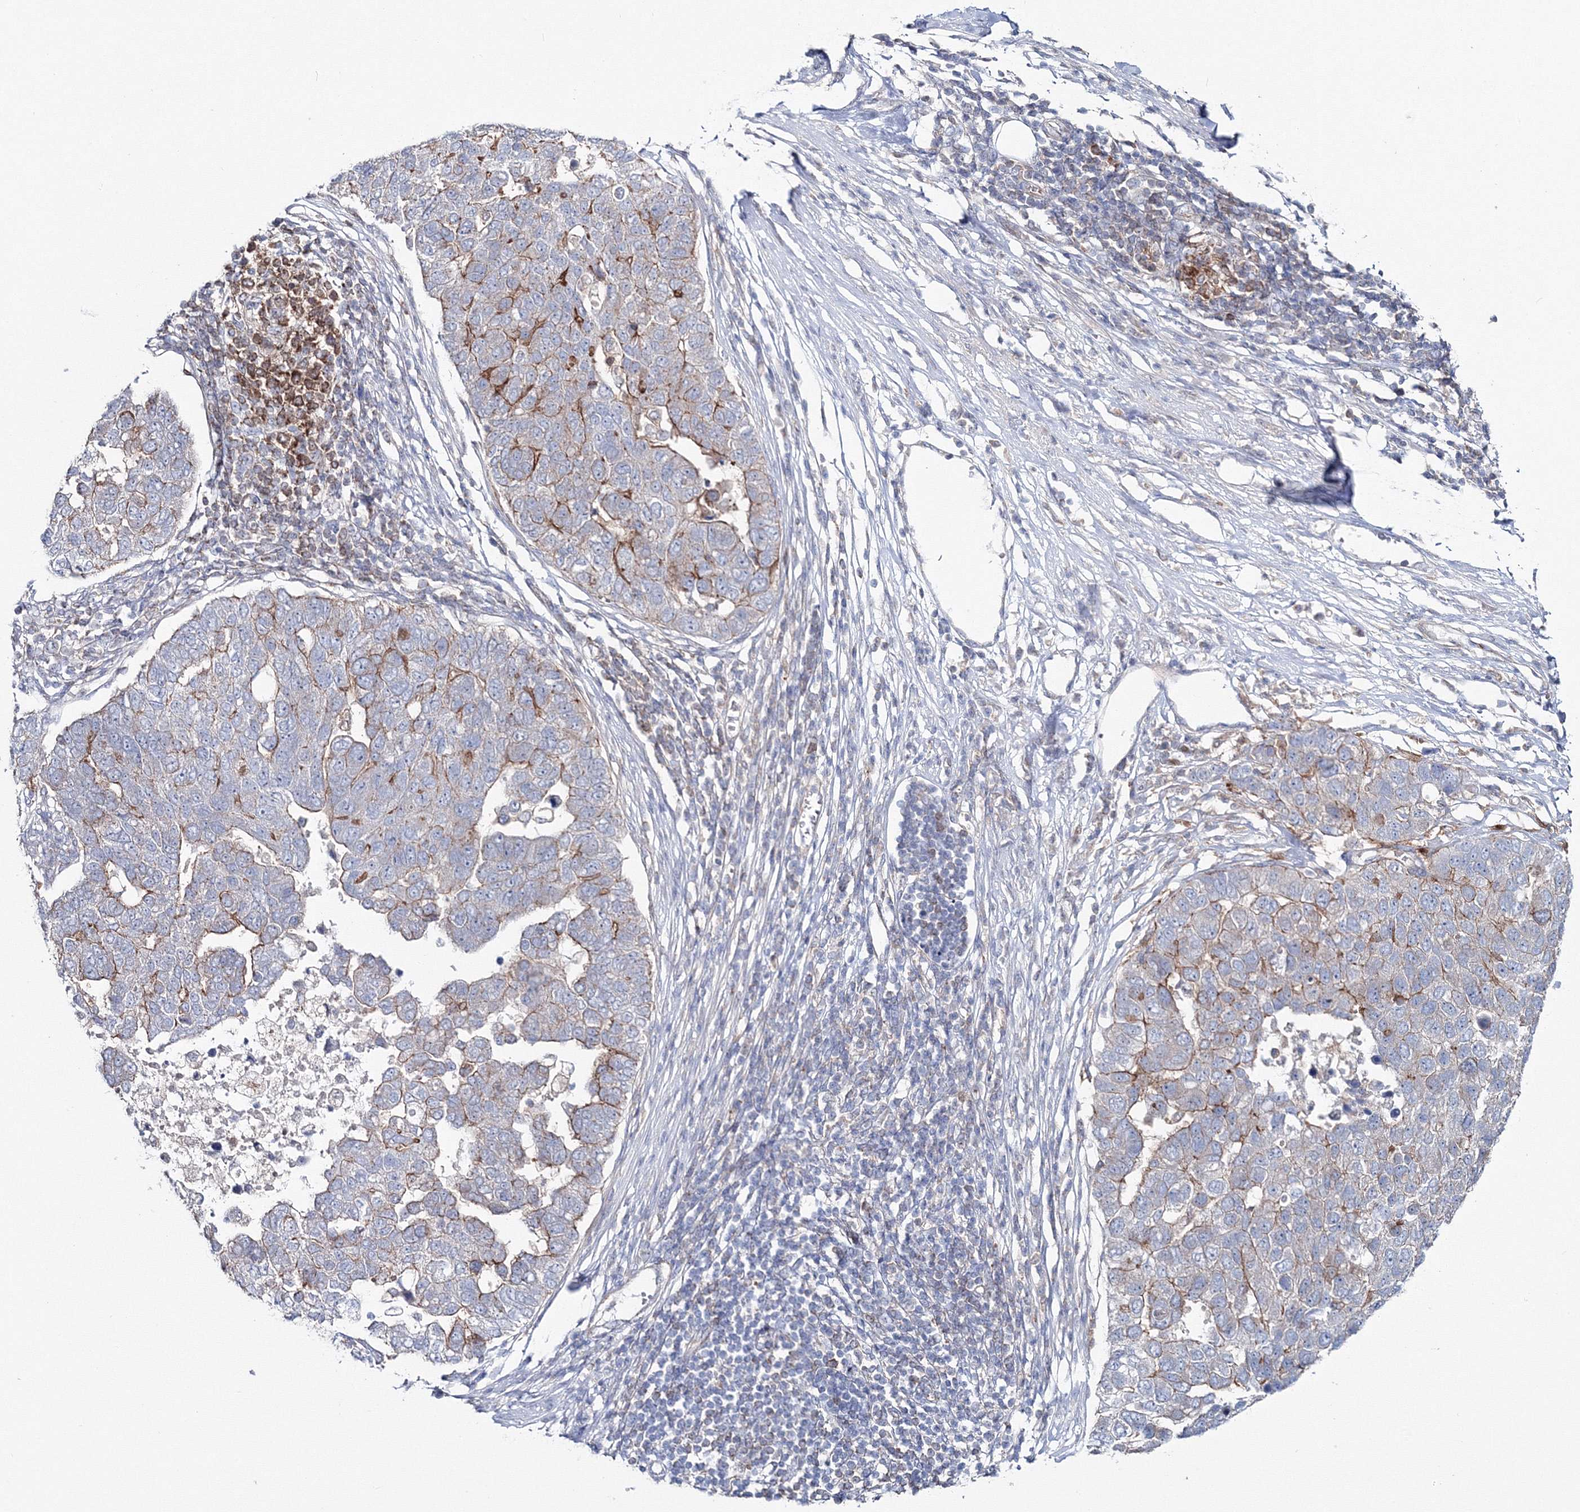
{"staining": {"intensity": "moderate", "quantity": "25%-75%", "location": "cytoplasmic/membranous"}, "tissue": "pancreatic cancer", "cell_type": "Tumor cells", "image_type": "cancer", "snomed": [{"axis": "morphology", "description": "Adenocarcinoma, NOS"}, {"axis": "topography", "description": "Pancreas"}], "caption": "Human pancreatic cancer stained for a protein (brown) shows moderate cytoplasmic/membranous positive staining in about 25%-75% of tumor cells.", "gene": "GGA2", "patient": {"sex": "female", "age": 61}}